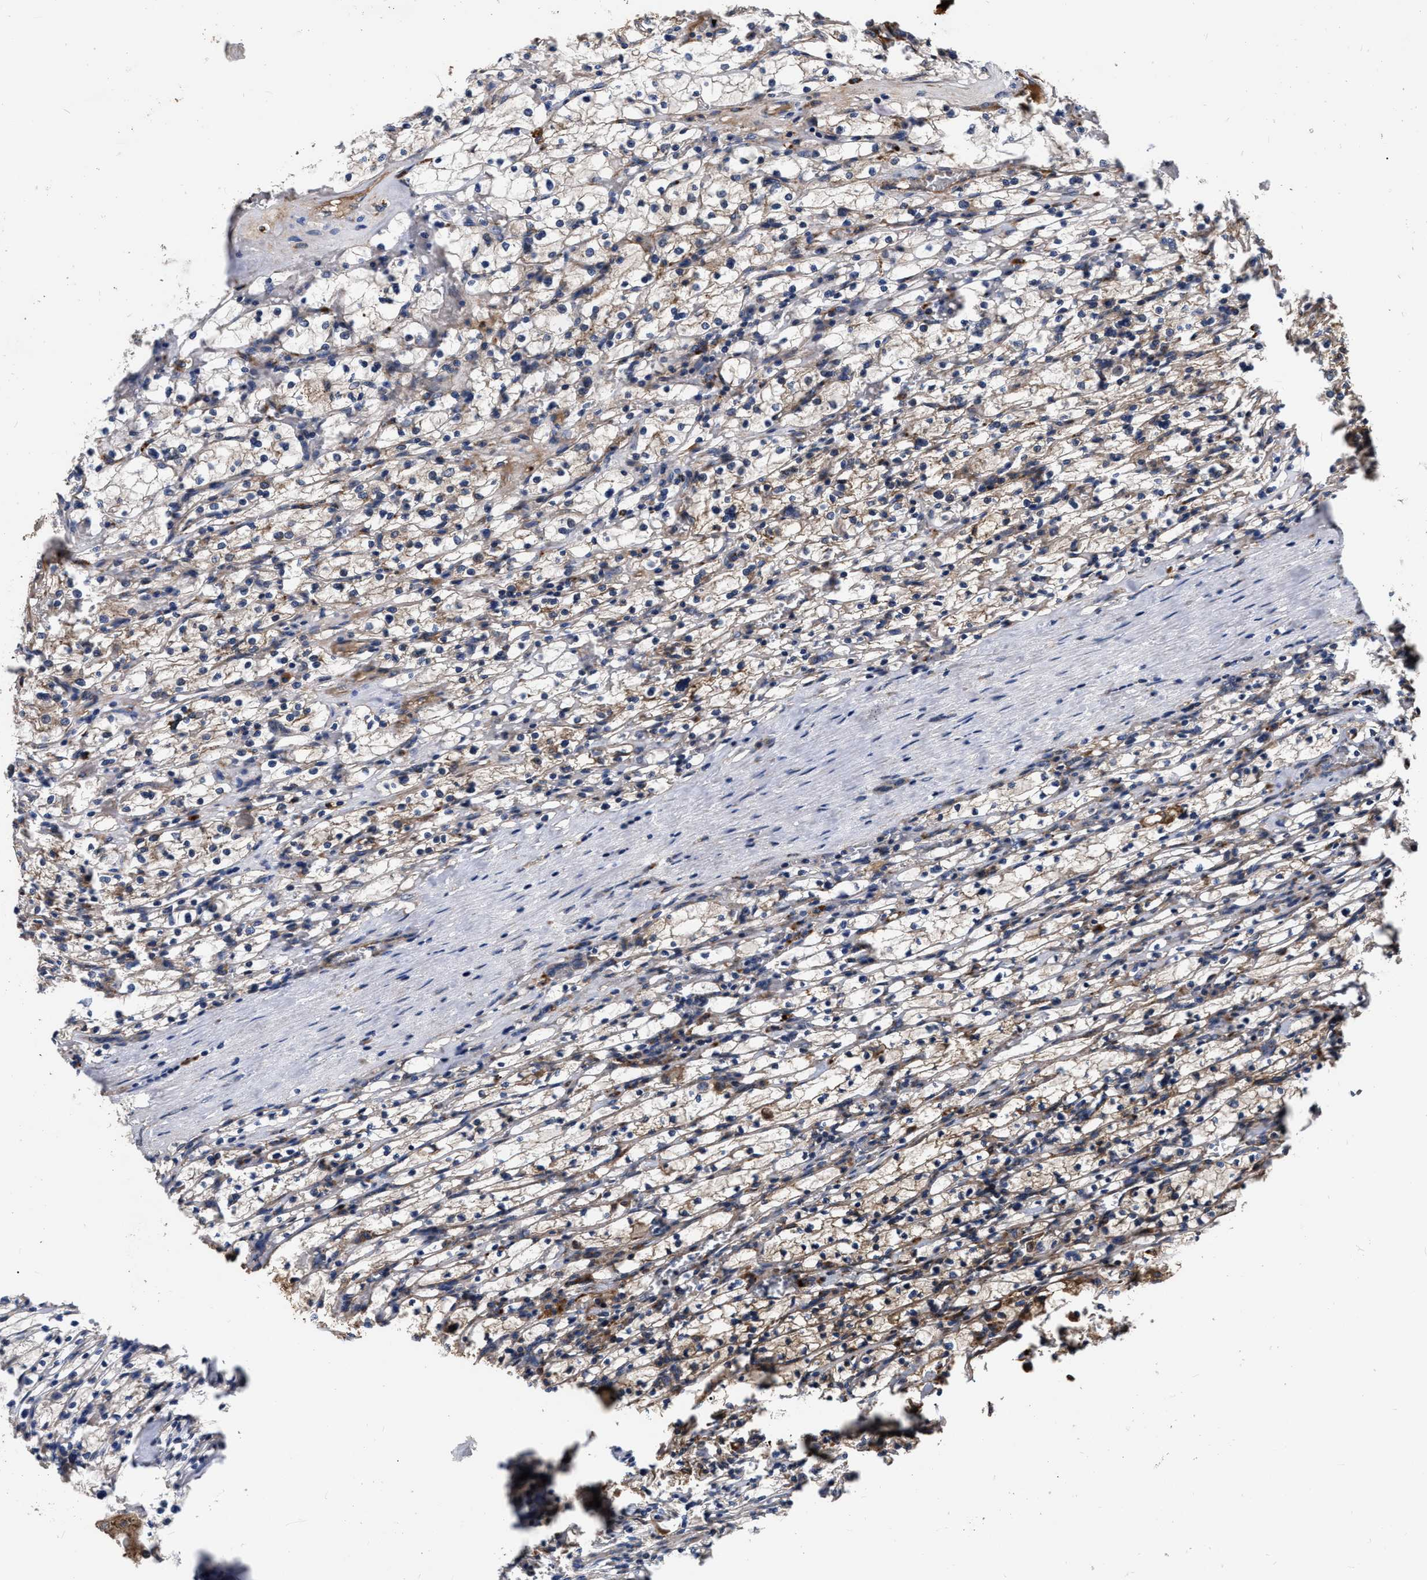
{"staining": {"intensity": "weak", "quantity": "25%-75%", "location": "cytoplasmic/membranous"}, "tissue": "renal cancer", "cell_type": "Tumor cells", "image_type": "cancer", "snomed": [{"axis": "morphology", "description": "Adenocarcinoma, NOS"}, {"axis": "topography", "description": "Kidney"}], "caption": "Tumor cells demonstrate low levels of weak cytoplasmic/membranous staining in approximately 25%-75% of cells in human renal cancer.", "gene": "MLST8", "patient": {"sex": "female", "age": 83}}